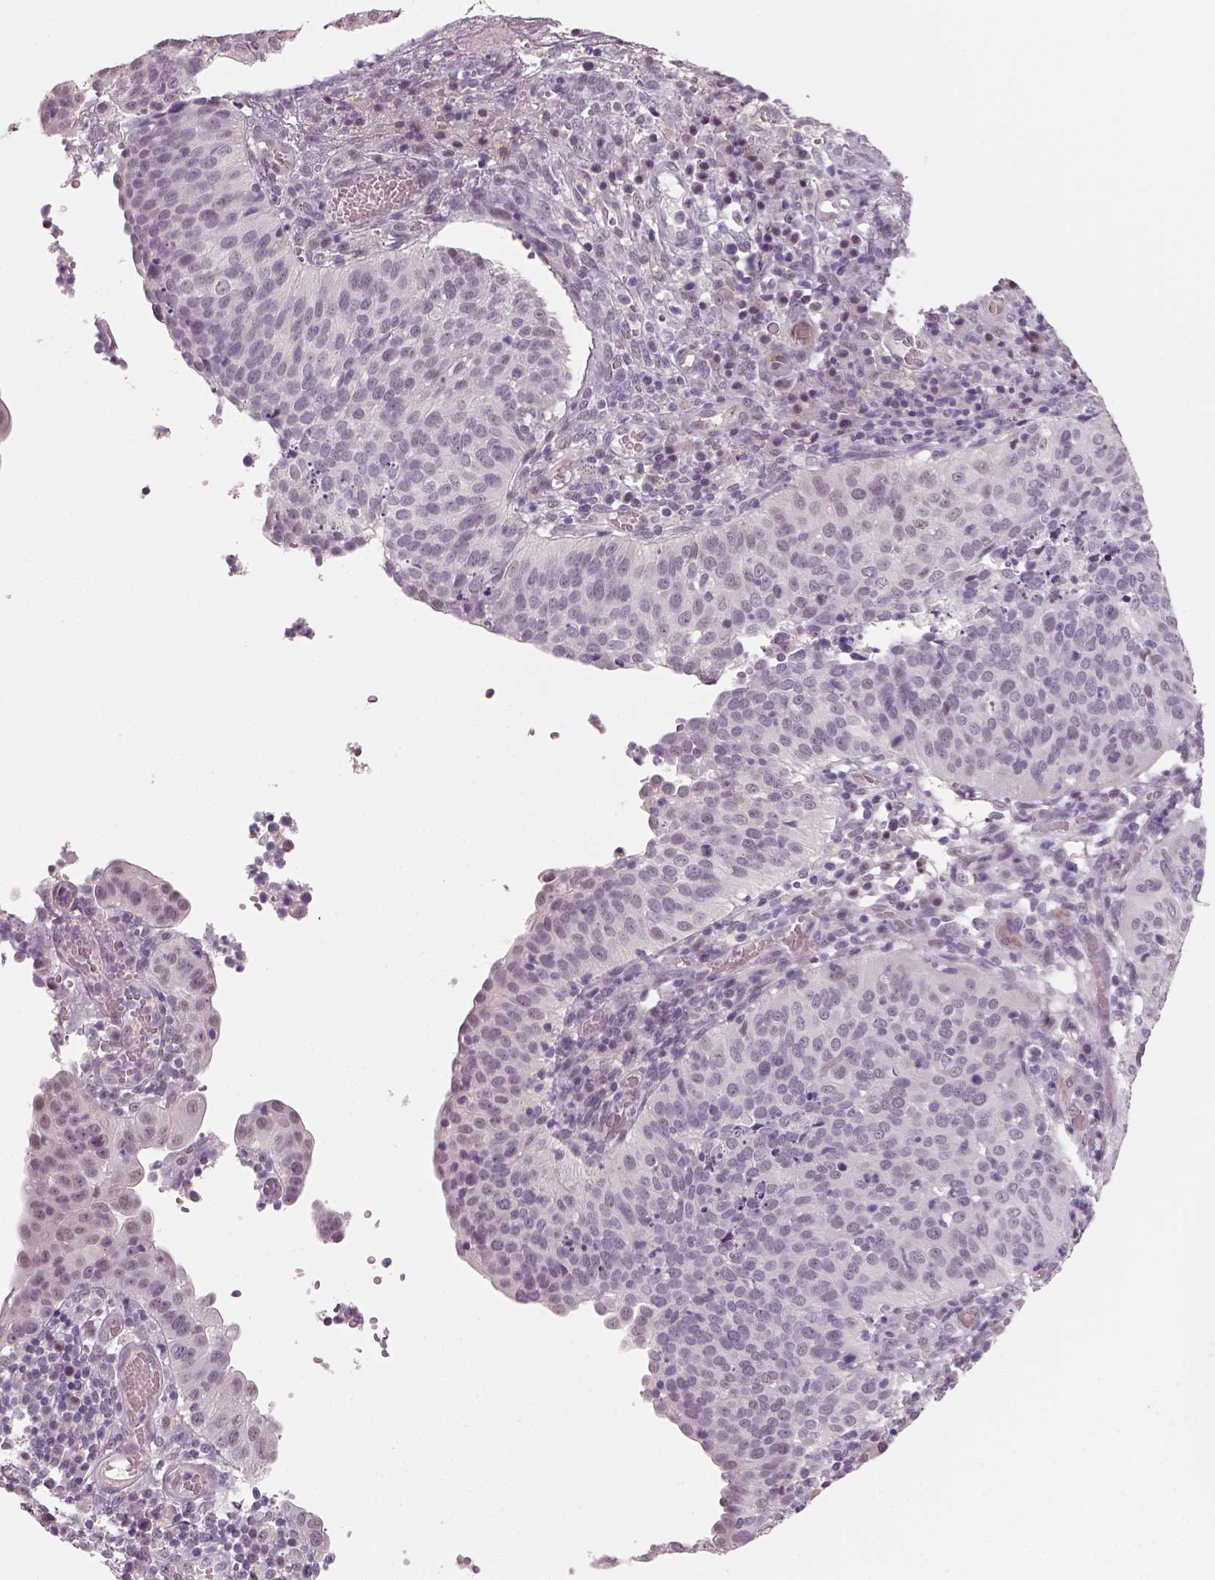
{"staining": {"intensity": "negative", "quantity": "none", "location": "none"}, "tissue": "cervical cancer", "cell_type": "Tumor cells", "image_type": "cancer", "snomed": [{"axis": "morphology", "description": "Squamous cell carcinoma, NOS"}, {"axis": "topography", "description": "Cervix"}], "caption": "IHC micrograph of neoplastic tissue: cervical squamous cell carcinoma stained with DAB demonstrates no significant protein staining in tumor cells. The staining was performed using DAB (3,3'-diaminobenzidine) to visualize the protein expression in brown, while the nuclei were stained in blue with hematoxylin (Magnification: 20x).", "gene": "NAT8", "patient": {"sex": "female", "age": 39}}